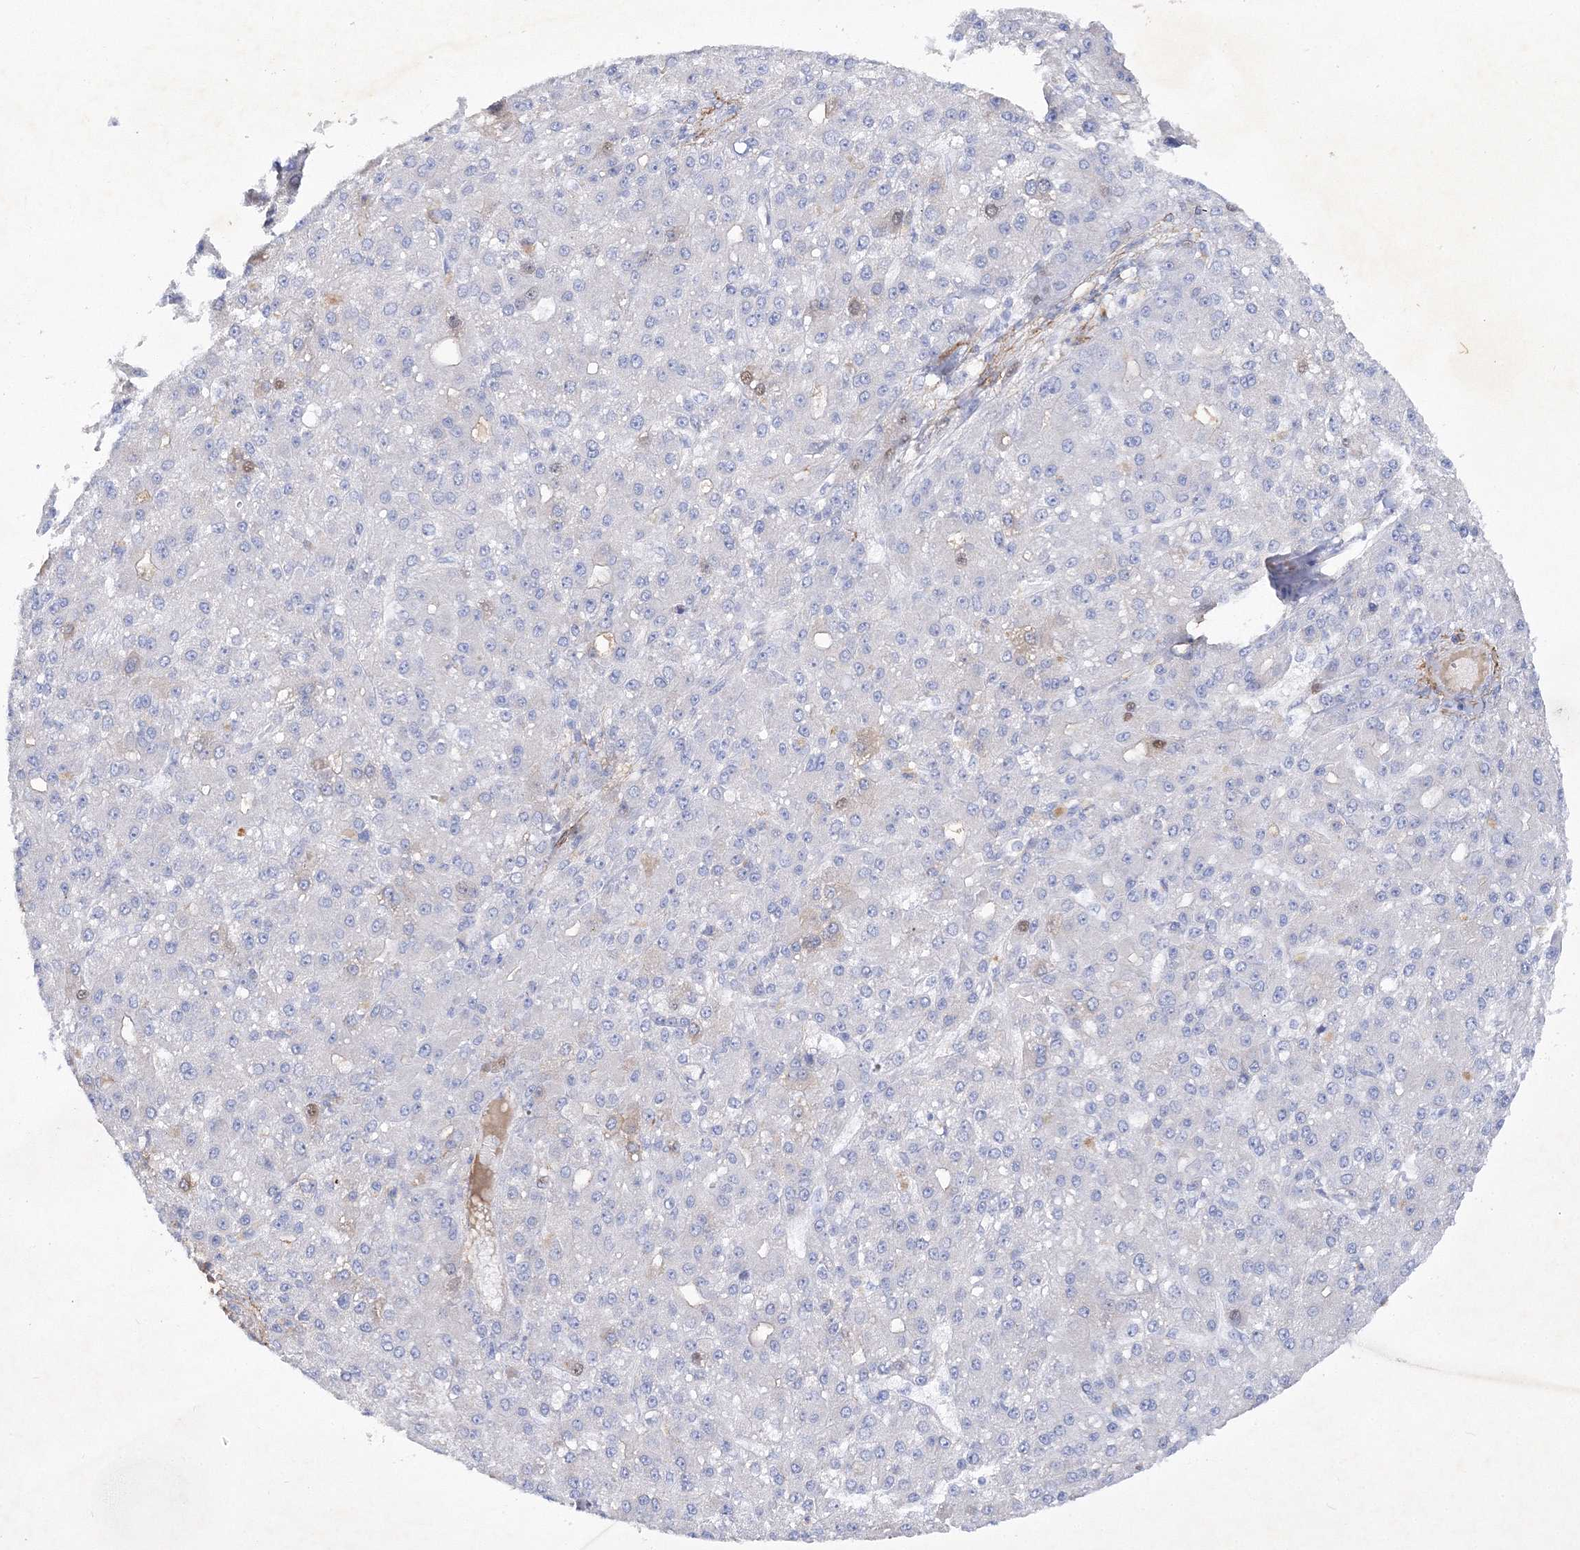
{"staining": {"intensity": "negative", "quantity": "none", "location": "none"}, "tissue": "liver cancer", "cell_type": "Tumor cells", "image_type": "cancer", "snomed": [{"axis": "morphology", "description": "Carcinoma, Hepatocellular, NOS"}, {"axis": "topography", "description": "Liver"}], "caption": "This is a histopathology image of IHC staining of liver cancer, which shows no staining in tumor cells. The staining was performed using DAB to visualize the protein expression in brown, while the nuclei were stained in blue with hematoxylin (Magnification: 20x).", "gene": "RTN2", "patient": {"sex": "male", "age": 67}}